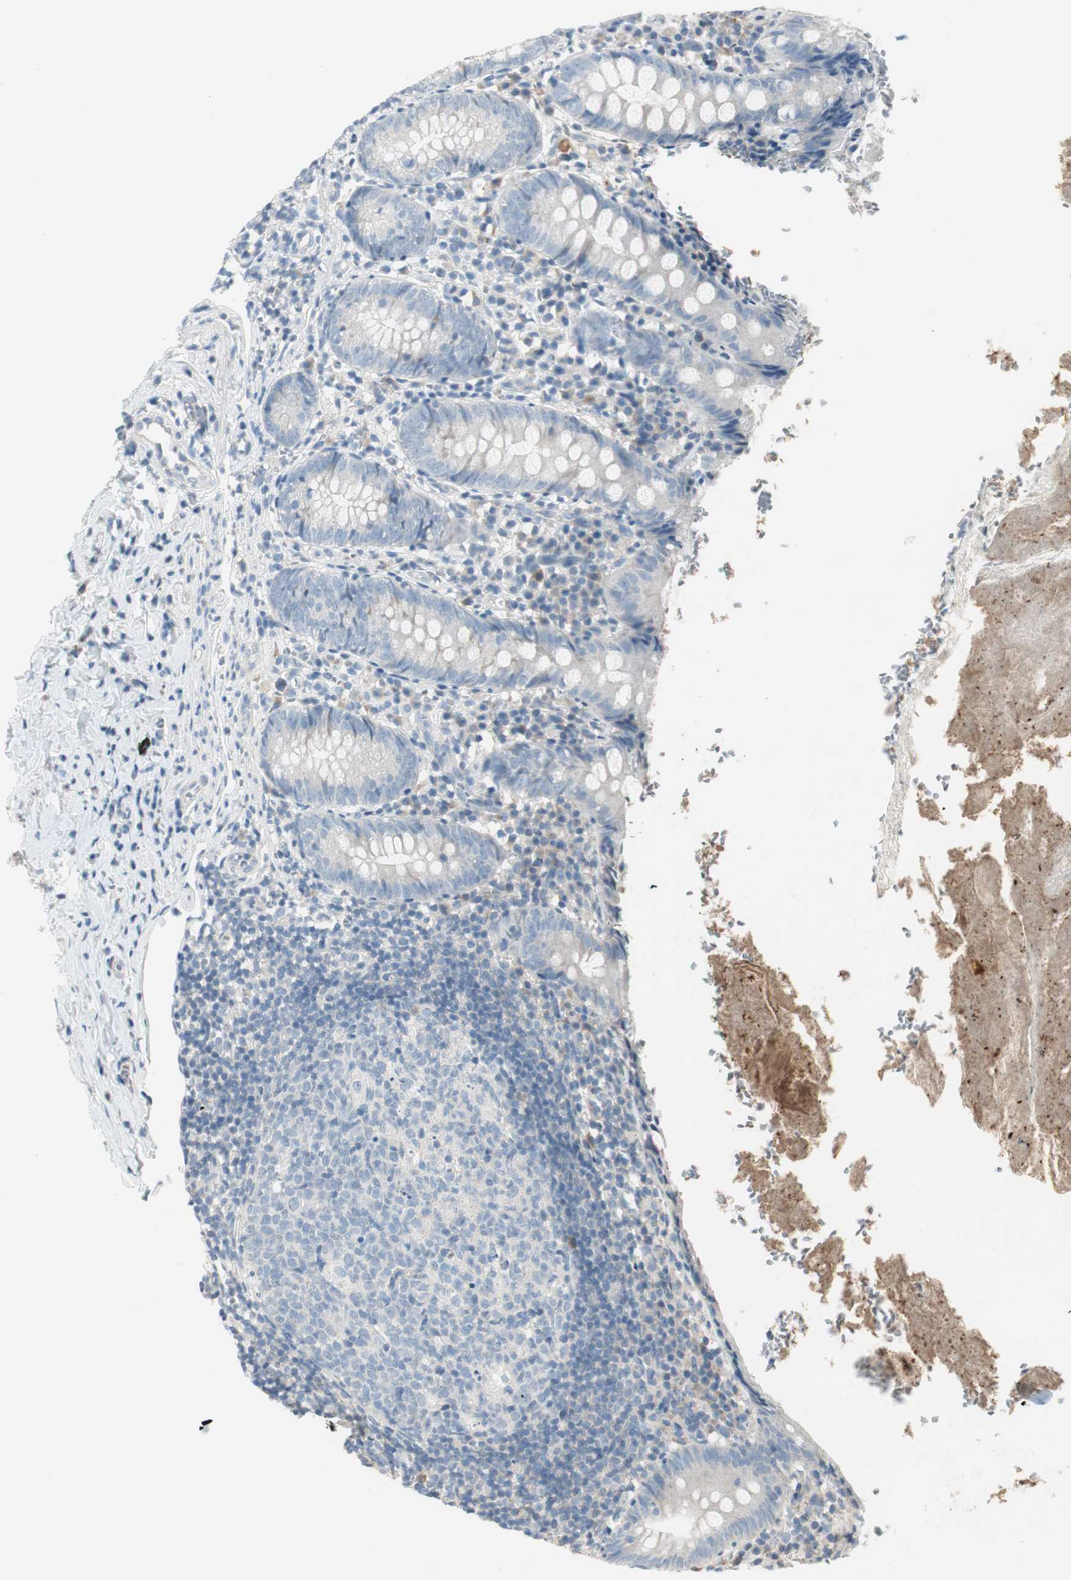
{"staining": {"intensity": "negative", "quantity": "none", "location": "none"}, "tissue": "appendix", "cell_type": "Glandular cells", "image_type": "normal", "snomed": [{"axis": "morphology", "description": "Normal tissue, NOS"}, {"axis": "topography", "description": "Appendix"}], "caption": "DAB immunohistochemical staining of benign human appendix shows no significant positivity in glandular cells.", "gene": "EVA1A", "patient": {"sex": "female", "age": 10}}